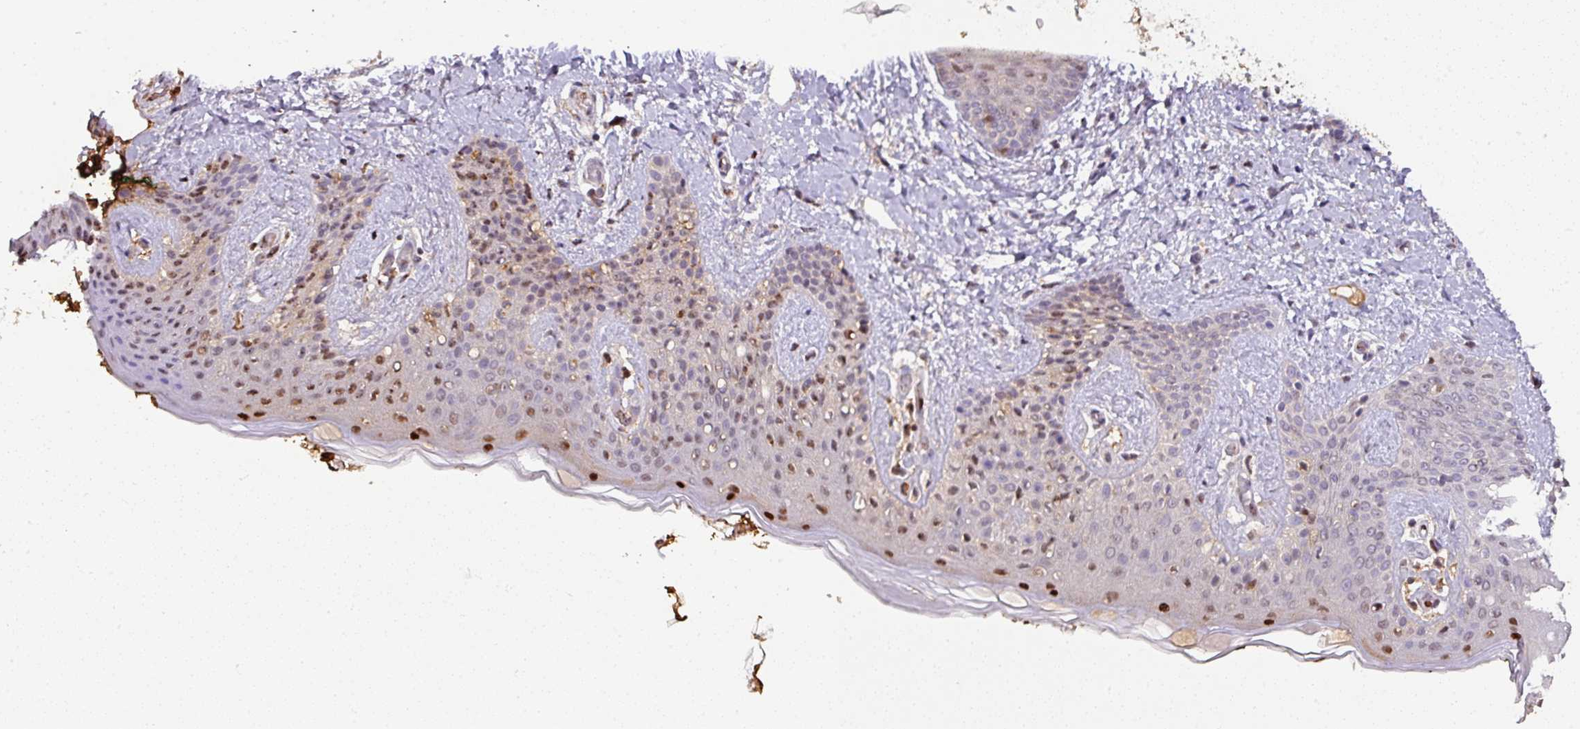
{"staining": {"intensity": "negative", "quantity": "none", "location": "none"}, "tissue": "skin", "cell_type": "Fibroblasts", "image_type": "normal", "snomed": [{"axis": "morphology", "description": "Normal tissue, NOS"}, {"axis": "topography", "description": "Skin"}], "caption": "High magnification brightfield microscopy of benign skin stained with DAB (3,3'-diaminobenzidine) (brown) and counterstained with hematoxylin (blue): fibroblasts show no significant positivity. (IHC, brightfield microscopy, high magnification).", "gene": "RANBP9", "patient": {"sex": "male", "age": 16}}